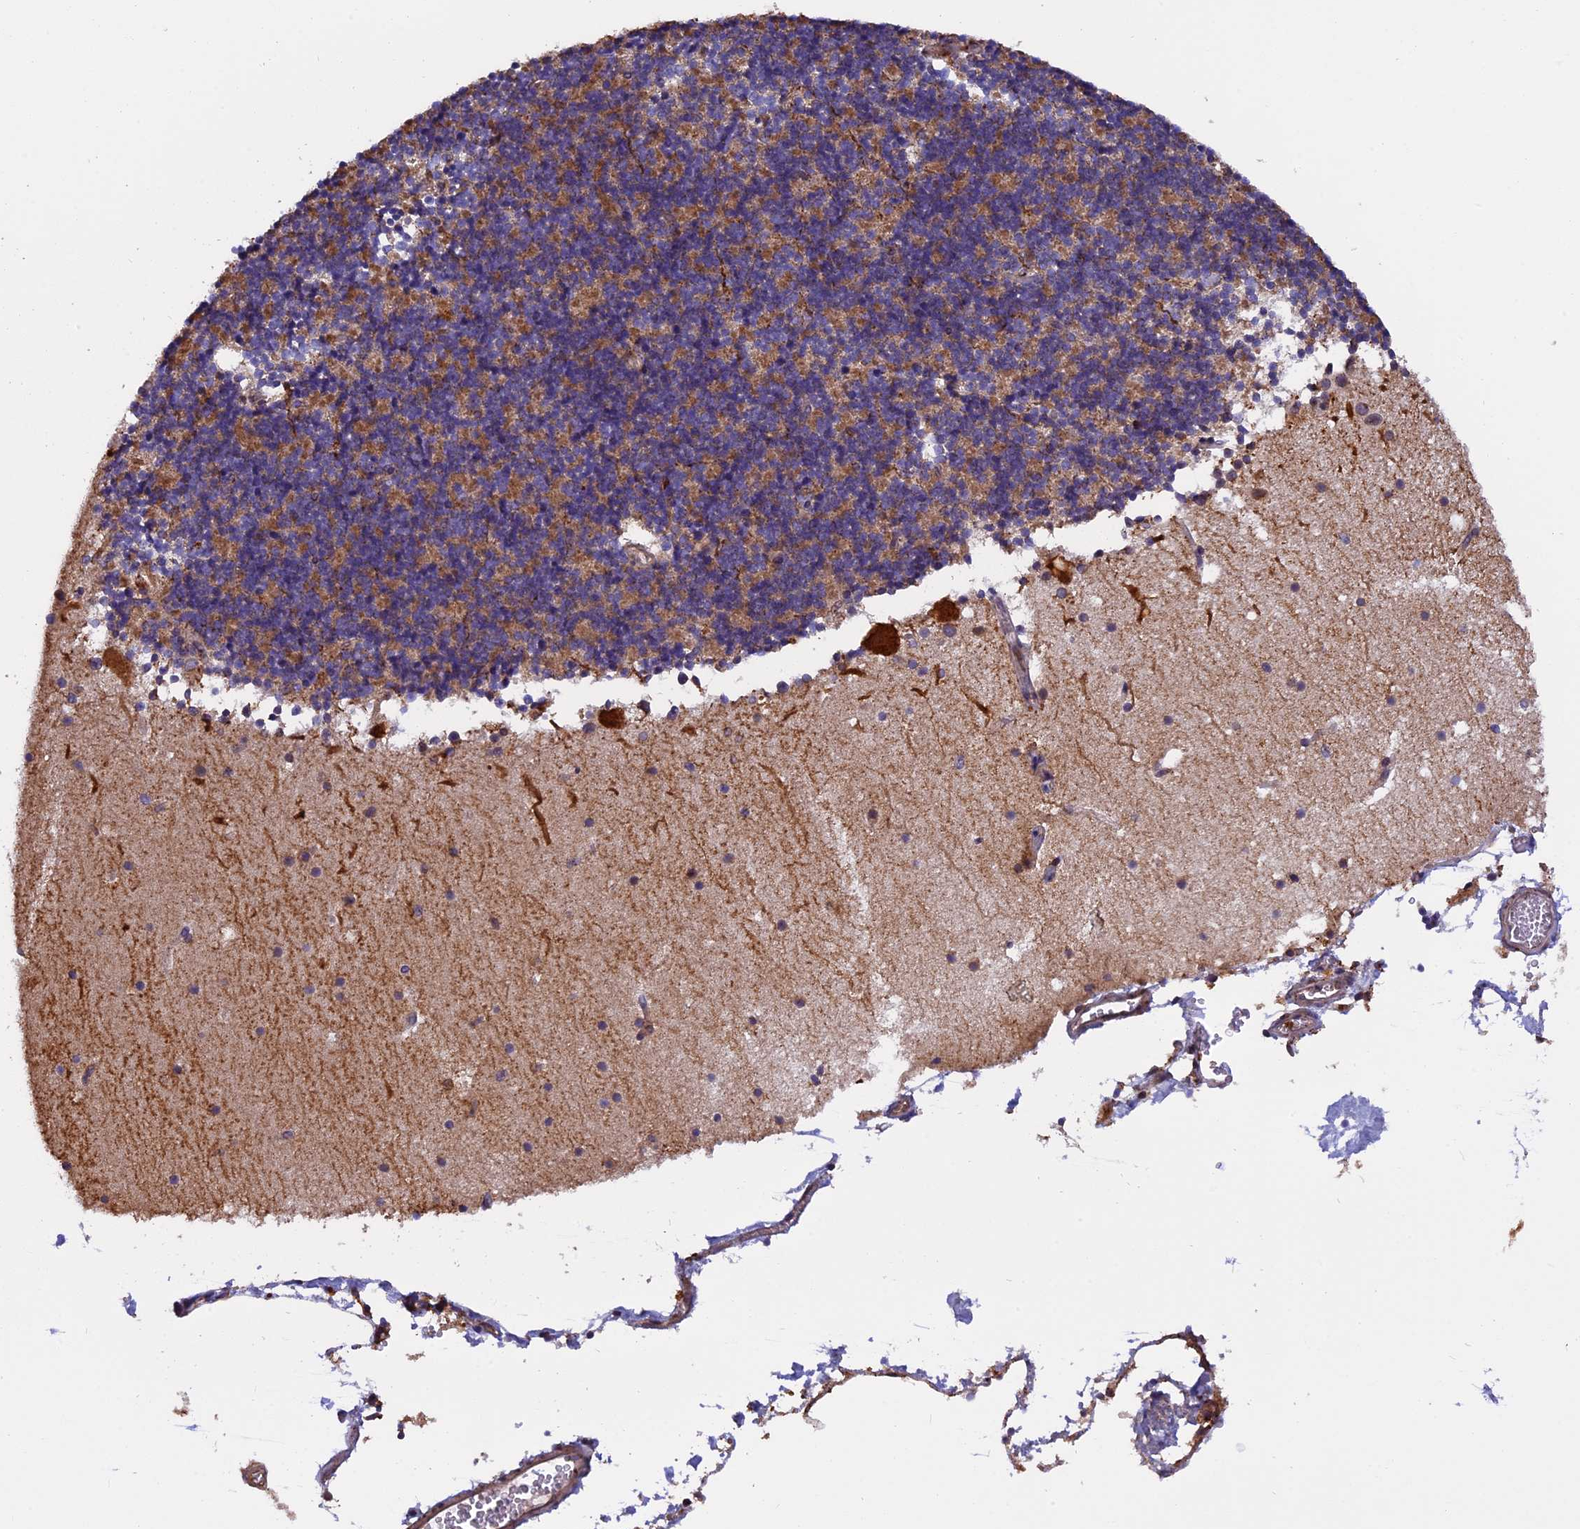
{"staining": {"intensity": "moderate", "quantity": ">75%", "location": "cytoplasmic/membranous"}, "tissue": "cerebellum", "cell_type": "Cells in granular layer", "image_type": "normal", "snomed": [{"axis": "morphology", "description": "Normal tissue, NOS"}, {"axis": "topography", "description": "Cerebellum"}], "caption": "Protein analysis of benign cerebellum exhibits moderate cytoplasmic/membranous staining in about >75% of cells in granular layer.", "gene": "CHMP2A", "patient": {"sex": "male", "age": 57}}